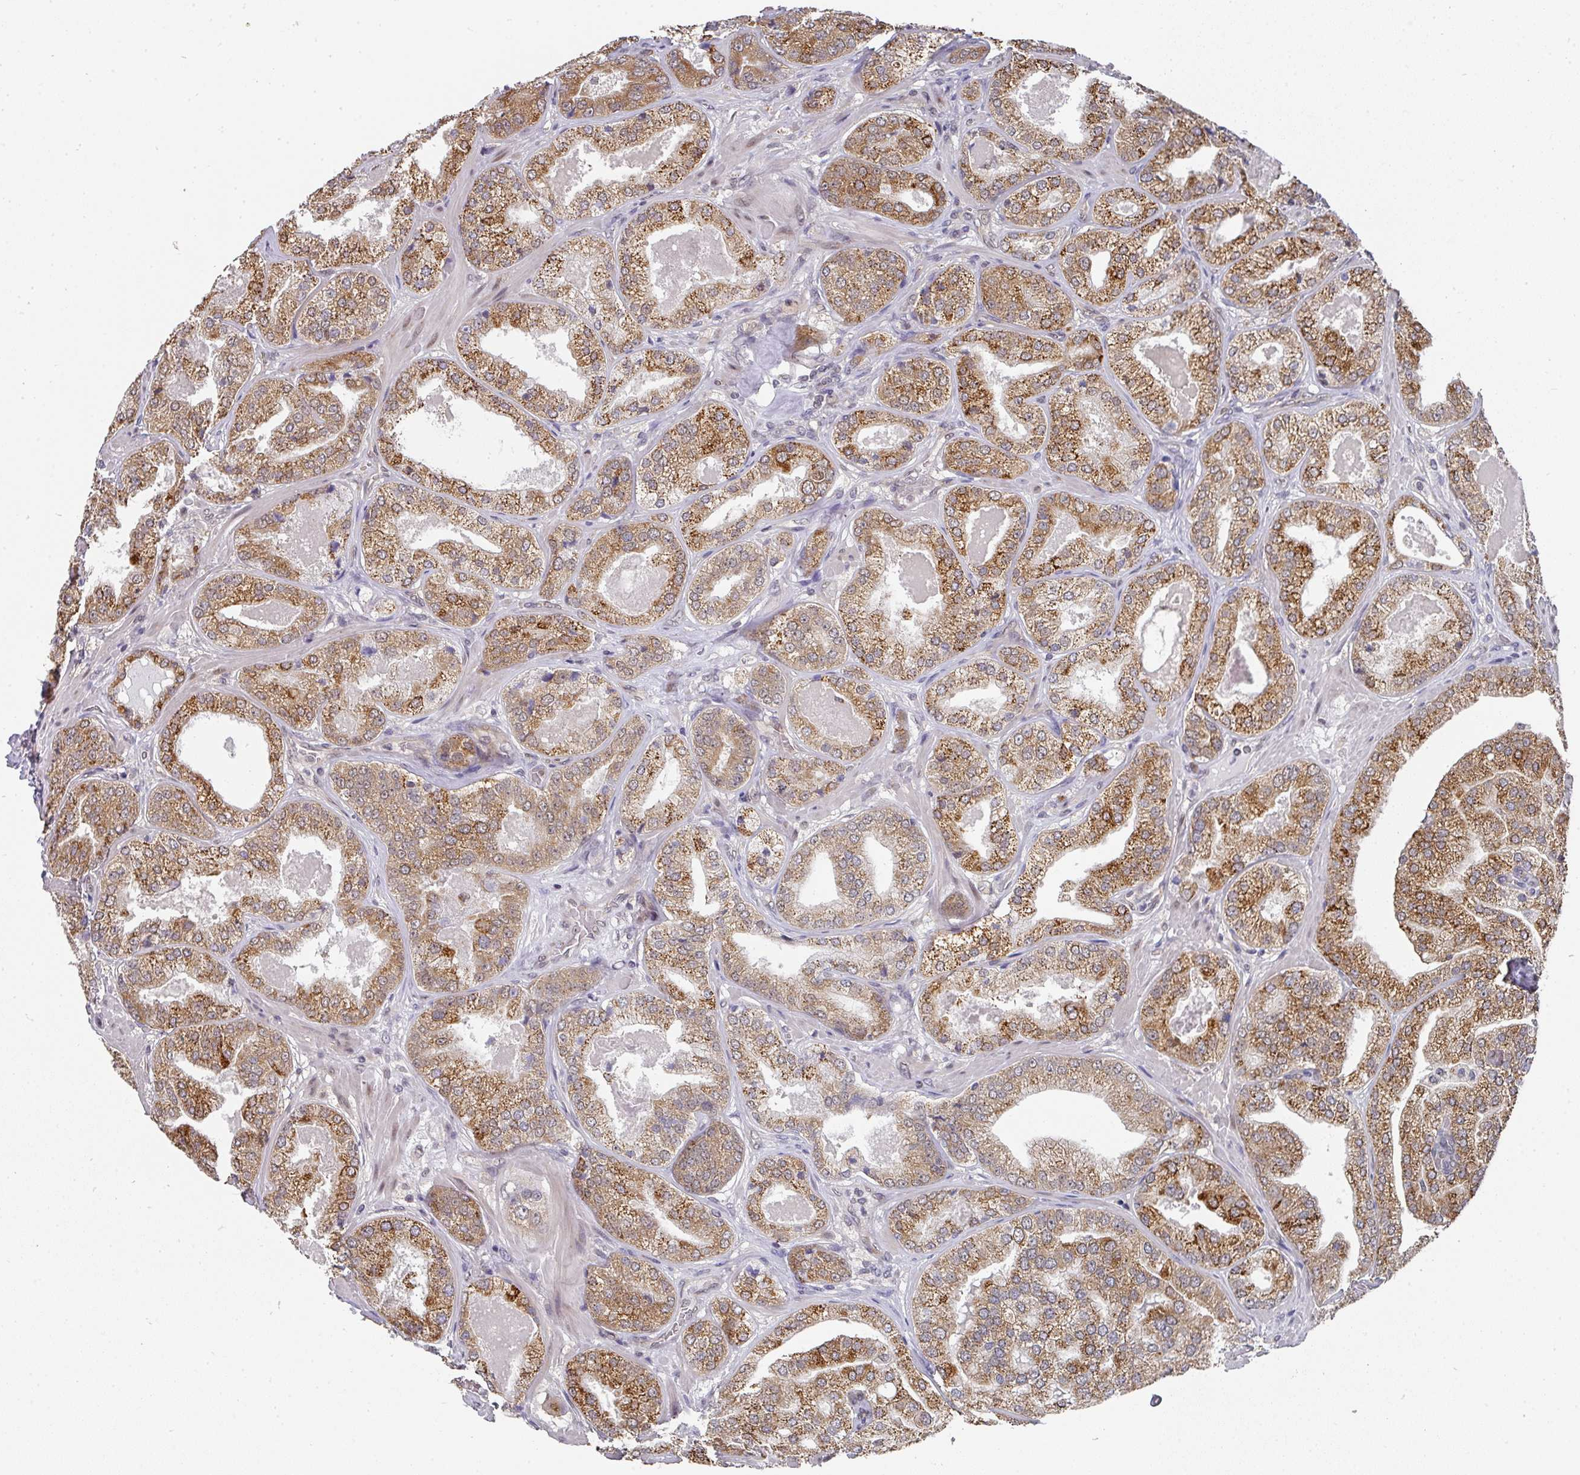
{"staining": {"intensity": "moderate", "quantity": ">75%", "location": "cytoplasmic/membranous"}, "tissue": "prostate cancer", "cell_type": "Tumor cells", "image_type": "cancer", "snomed": [{"axis": "morphology", "description": "Adenocarcinoma, High grade"}, {"axis": "topography", "description": "Prostate"}], "caption": "Prostate adenocarcinoma (high-grade) was stained to show a protein in brown. There is medium levels of moderate cytoplasmic/membranous expression in approximately >75% of tumor cells.", "gene": "C18orf25", "patient": {"sex": "male", "age": 63}}